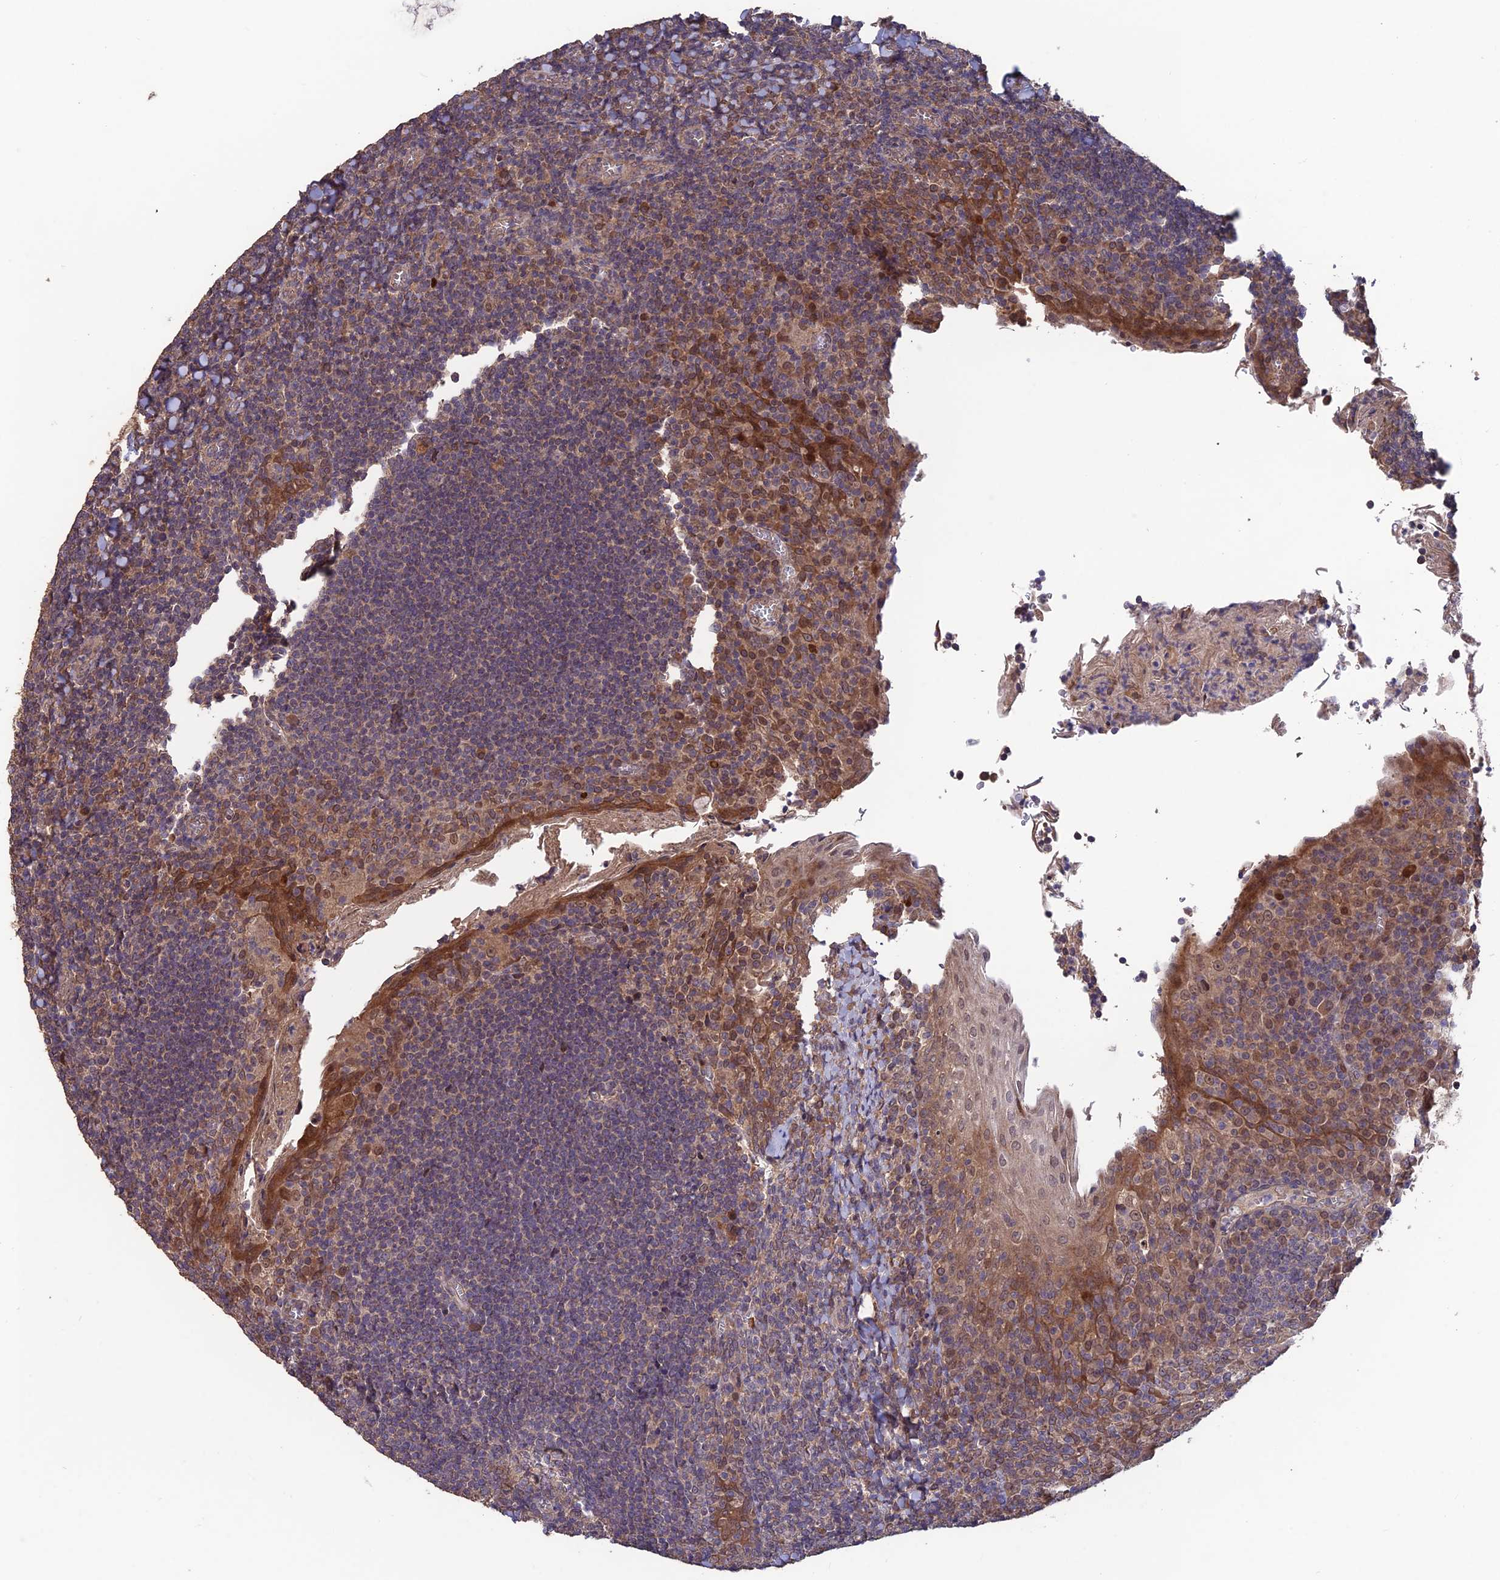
{"staining": {"intensity": "moderate", "quantity": "<25%", "location": "cytoplasmic/membranous"}, "tissue": "tonsil", "cell_type": "Germinal center cells", "image_type": "normal", "snomed": [{"axis": "morphology", "description": "Normal tissue, NOS"}, {"axis": "topography", "description": "Tonsil"}], "caption": "Immunohistochemical staining of unremarkable tonsil demonstrates <25% levels of moderate cytoplasmic/membranous protein staining in approximately <25% of germinal center cells. The staining was performed using DAB, with brown indicating positive protein expression. Nuclei are stained blue with hematoxylin.", "gene": "SHISA5", "patient": {"sex": "male", "age": 27}}